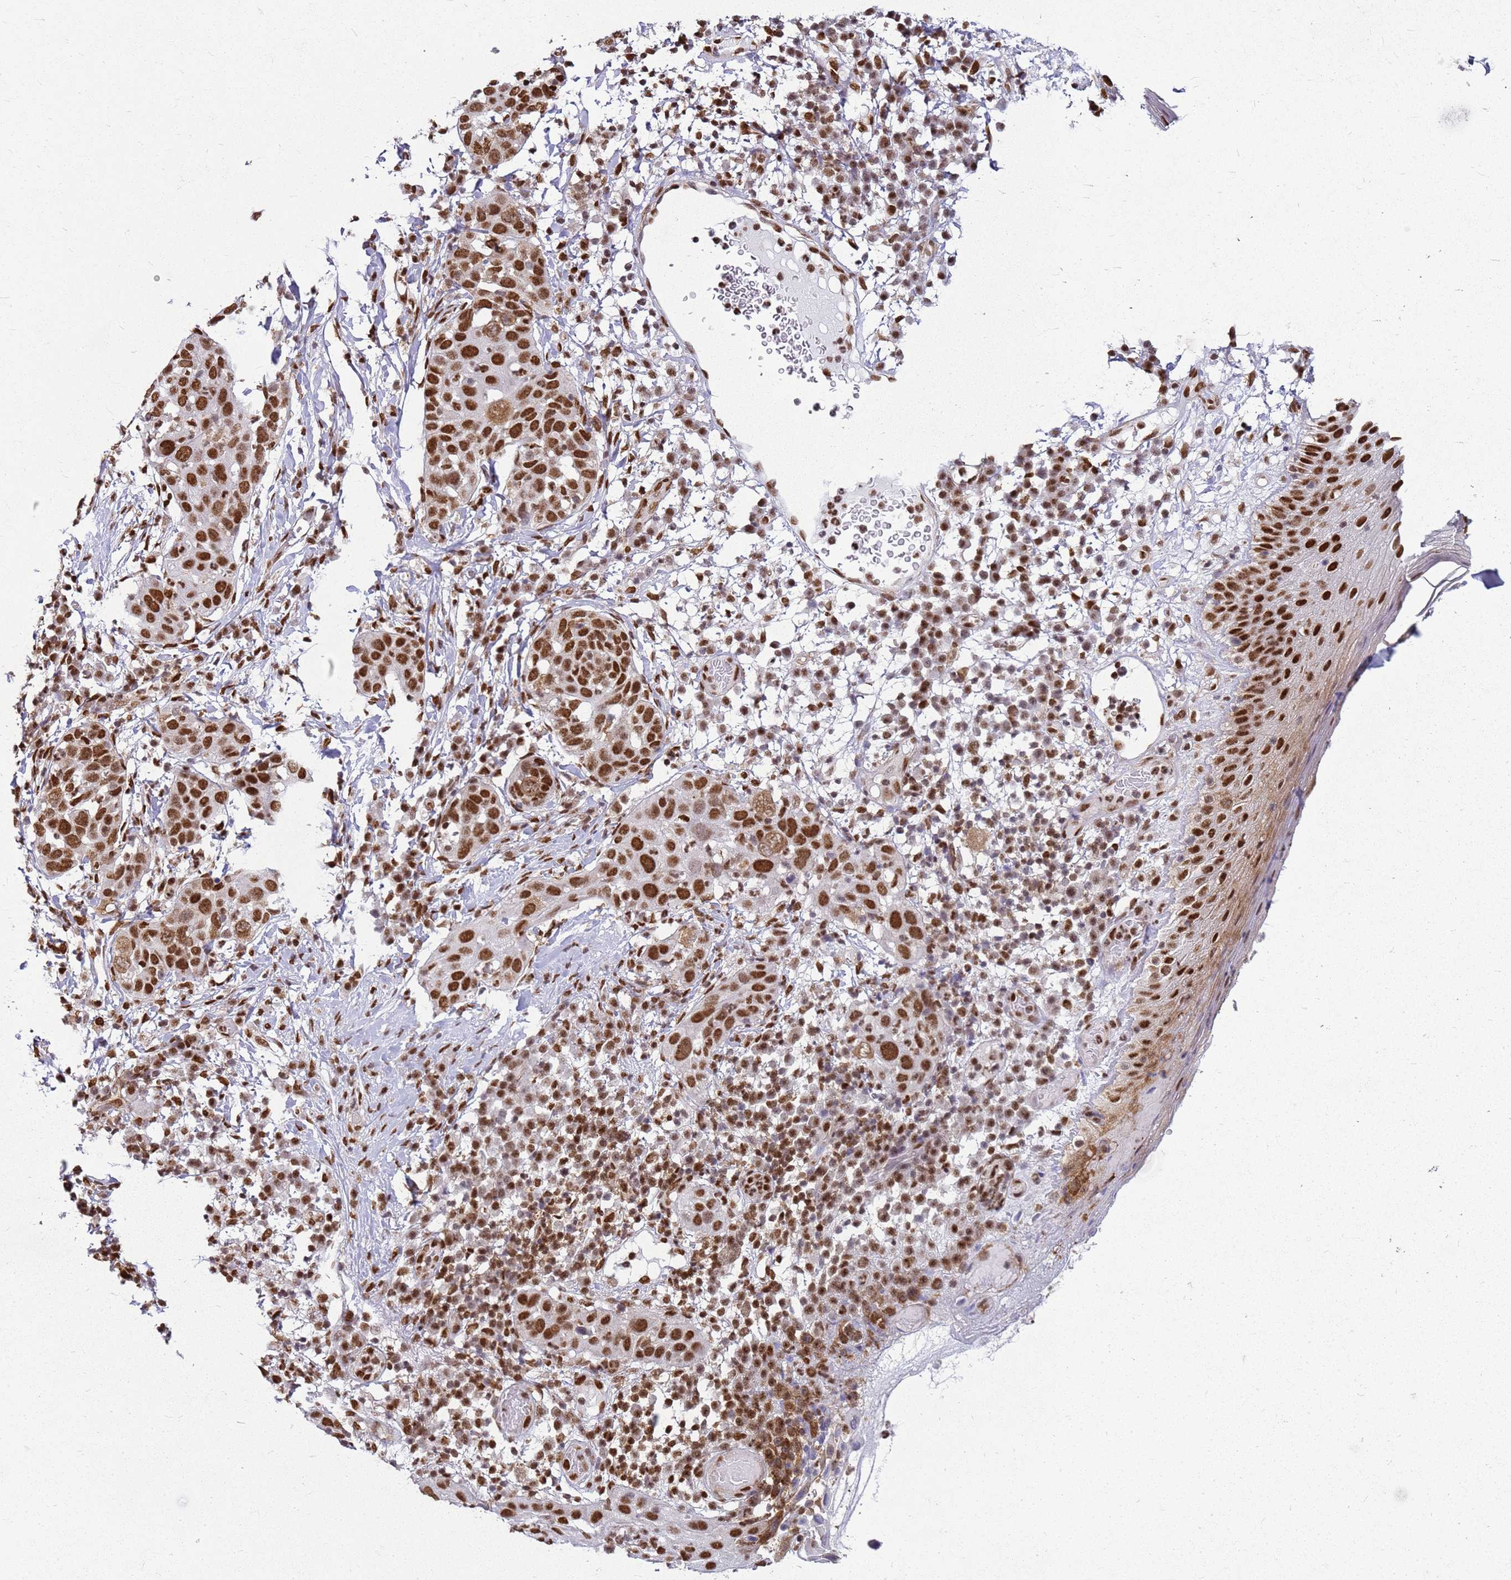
{"staining": {"intensity": "strong", "quantity": ">75%", "location": "nuclear"}, "tissue": "skin cancer", "cell_type": "Tumor cells", "image_type": "cancer", "snomed": [{"axis": "morphology", "description": "Squamous cell carcinoma, NOS"}, {"axis": "topography", "description": "Skin"}], "caption": "There is high levels of strong nuclear staining in tumor cells of squamous cell carcinoma (skin), as demonstrated by immunohistochemical staining (brown color).", "gene": "APEX1", "patient": {"sex": "female", "age": 44}}